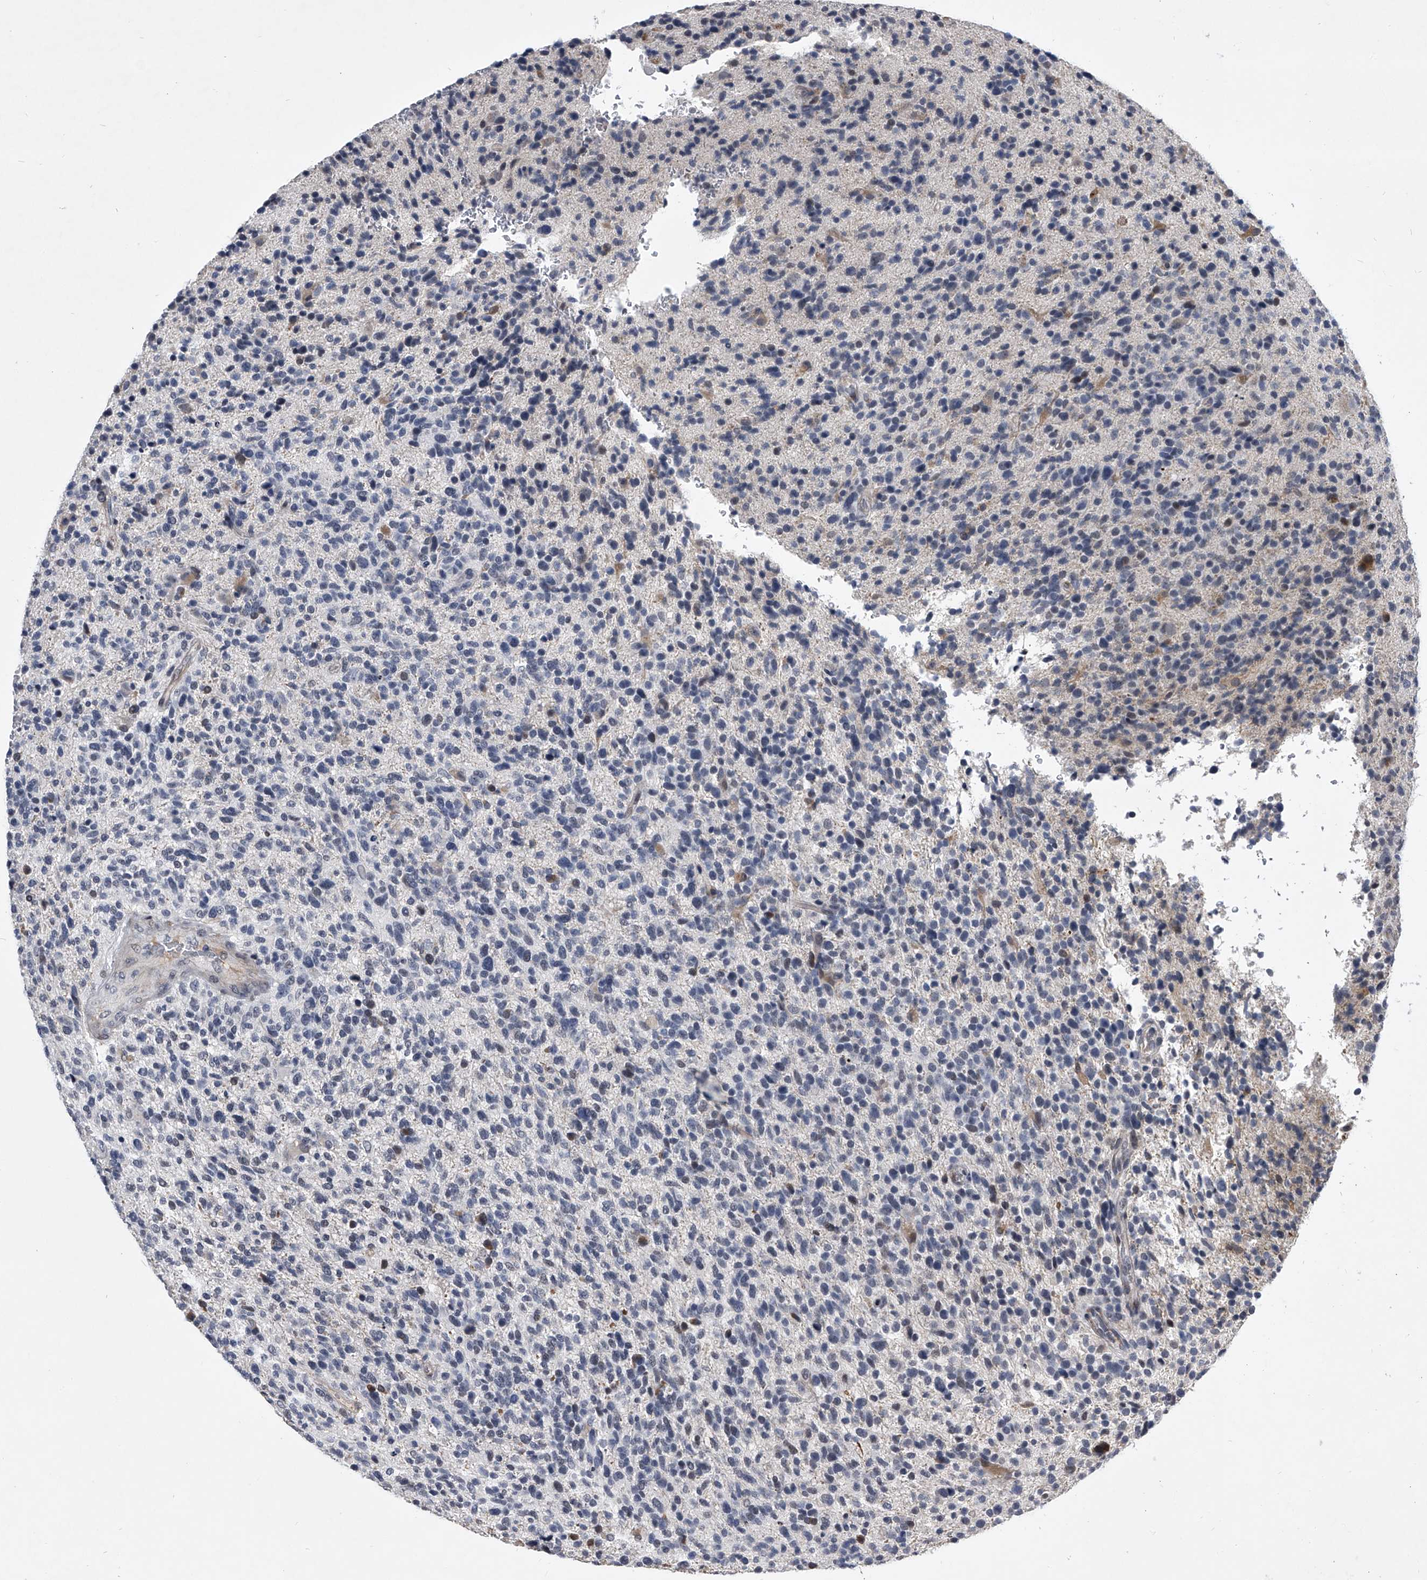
{"staining": {"intensity": "weak", "quantity": "<25%", "location": "nuclear"}, "tissue": "glioma", "cell_type": "Tumor cells", "image_type": "cancer", "snomed": [{"axis": "morphology", "description": "Glioma, malignant, High grade"}, {"axis": "topography", "description": "Brain"}], "caption": "This is an immunohistochemistry (IHC) histopathology image of glioma. There is no positivity in tumor cells.", "gene": "ZNF76", "patient": {"sex": "male", "age": 72}}